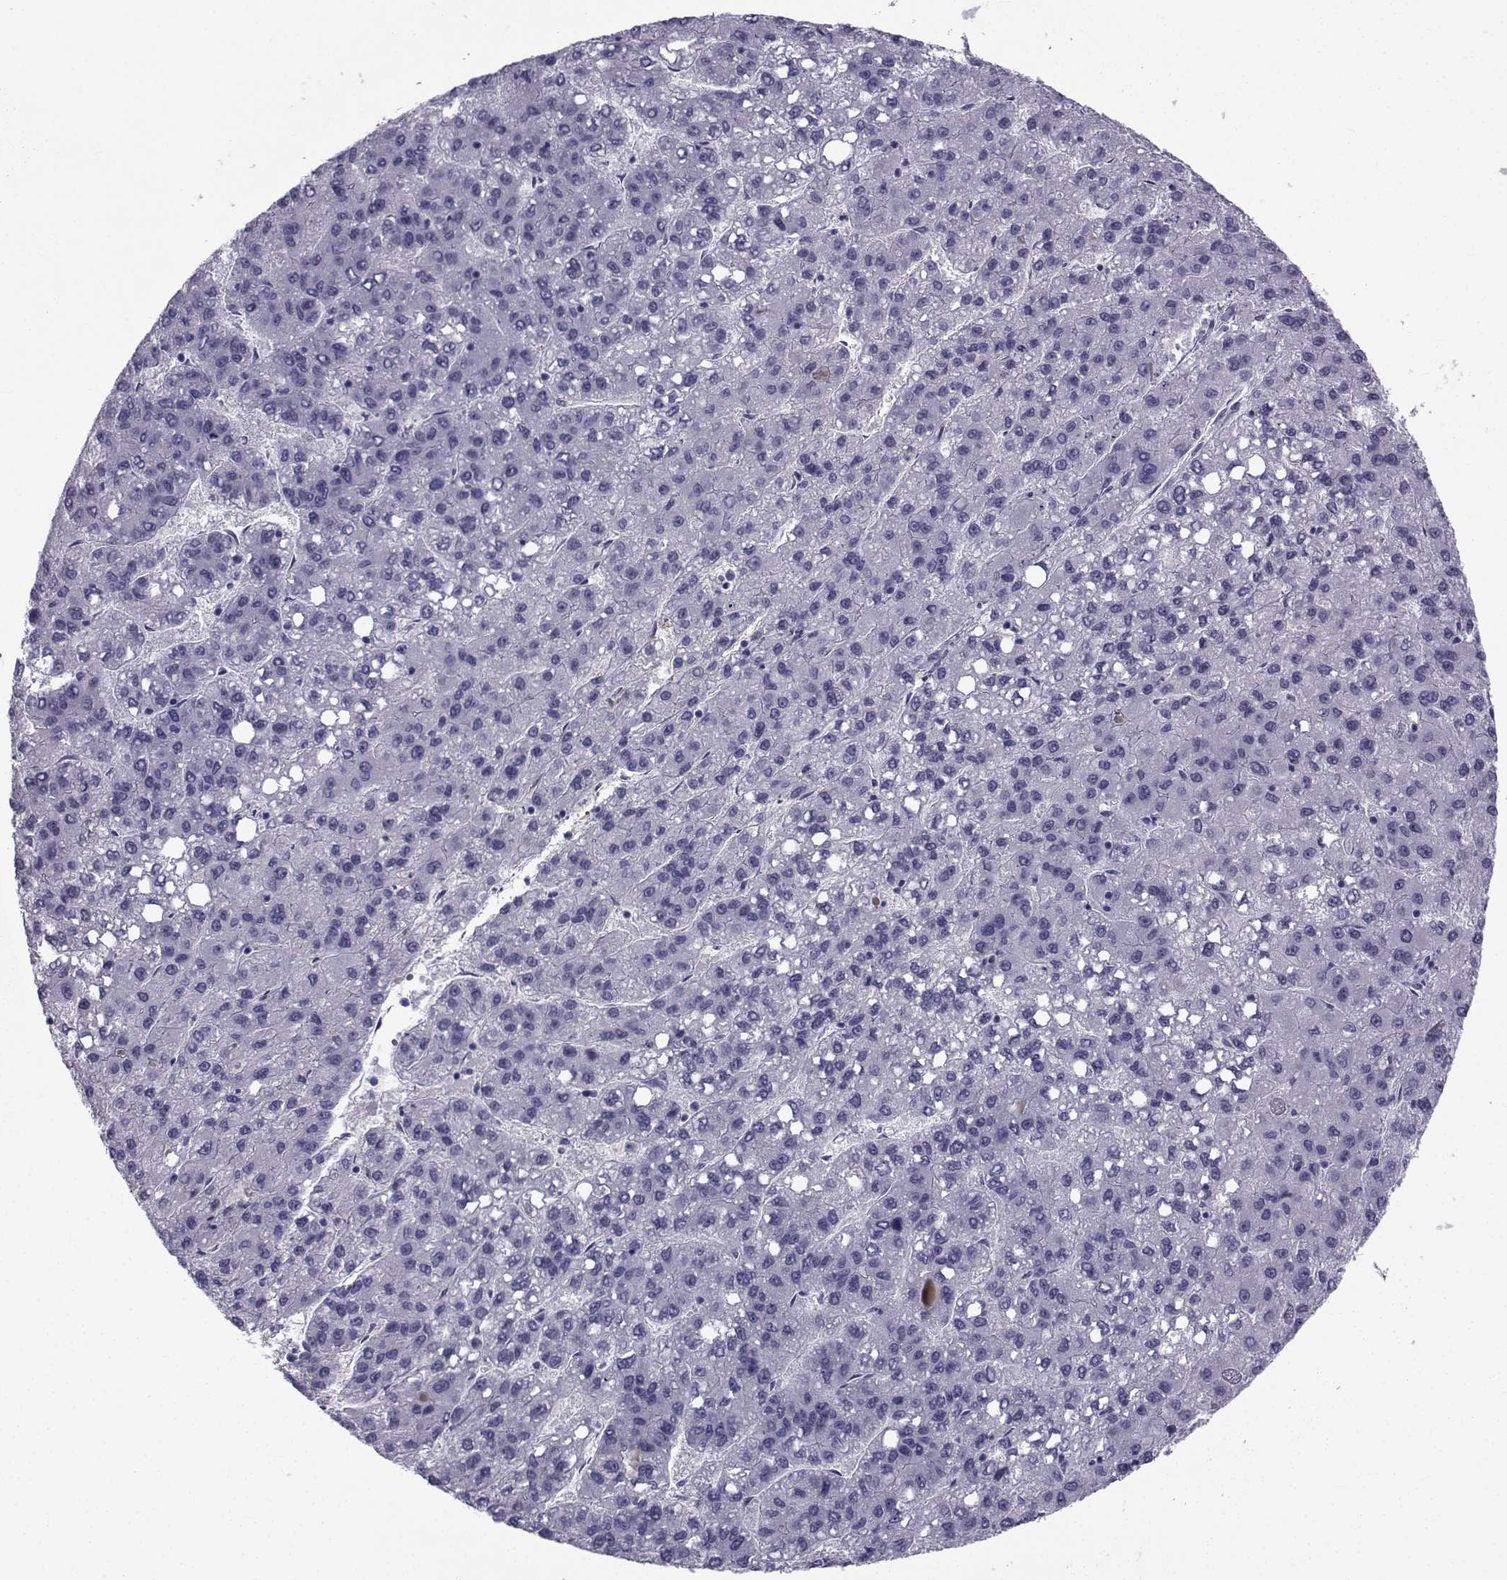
{"staining": {"intensity": "negative", "quantity": "none", "location": "none"}, "tissue": "liver cancer", "cell_type": "Tumor cells", "image_type": "cancer", "snomed": [{"axis": "morphology", "description": "Carcinoma, Hepatocellular, NOS"}, {"axis": "topography", "description": "Liver"}], "caption": "Photomicrograph shows no significant protein expression in tumor cells of liver cancer. The staining is performed using DAB (3,3'-diaminobenzidine) brown chromogen with nuclei counter-stained in using hematoxylin.", "gene": "SPANXD", "patient": {"sex": "female", "age": 82}}